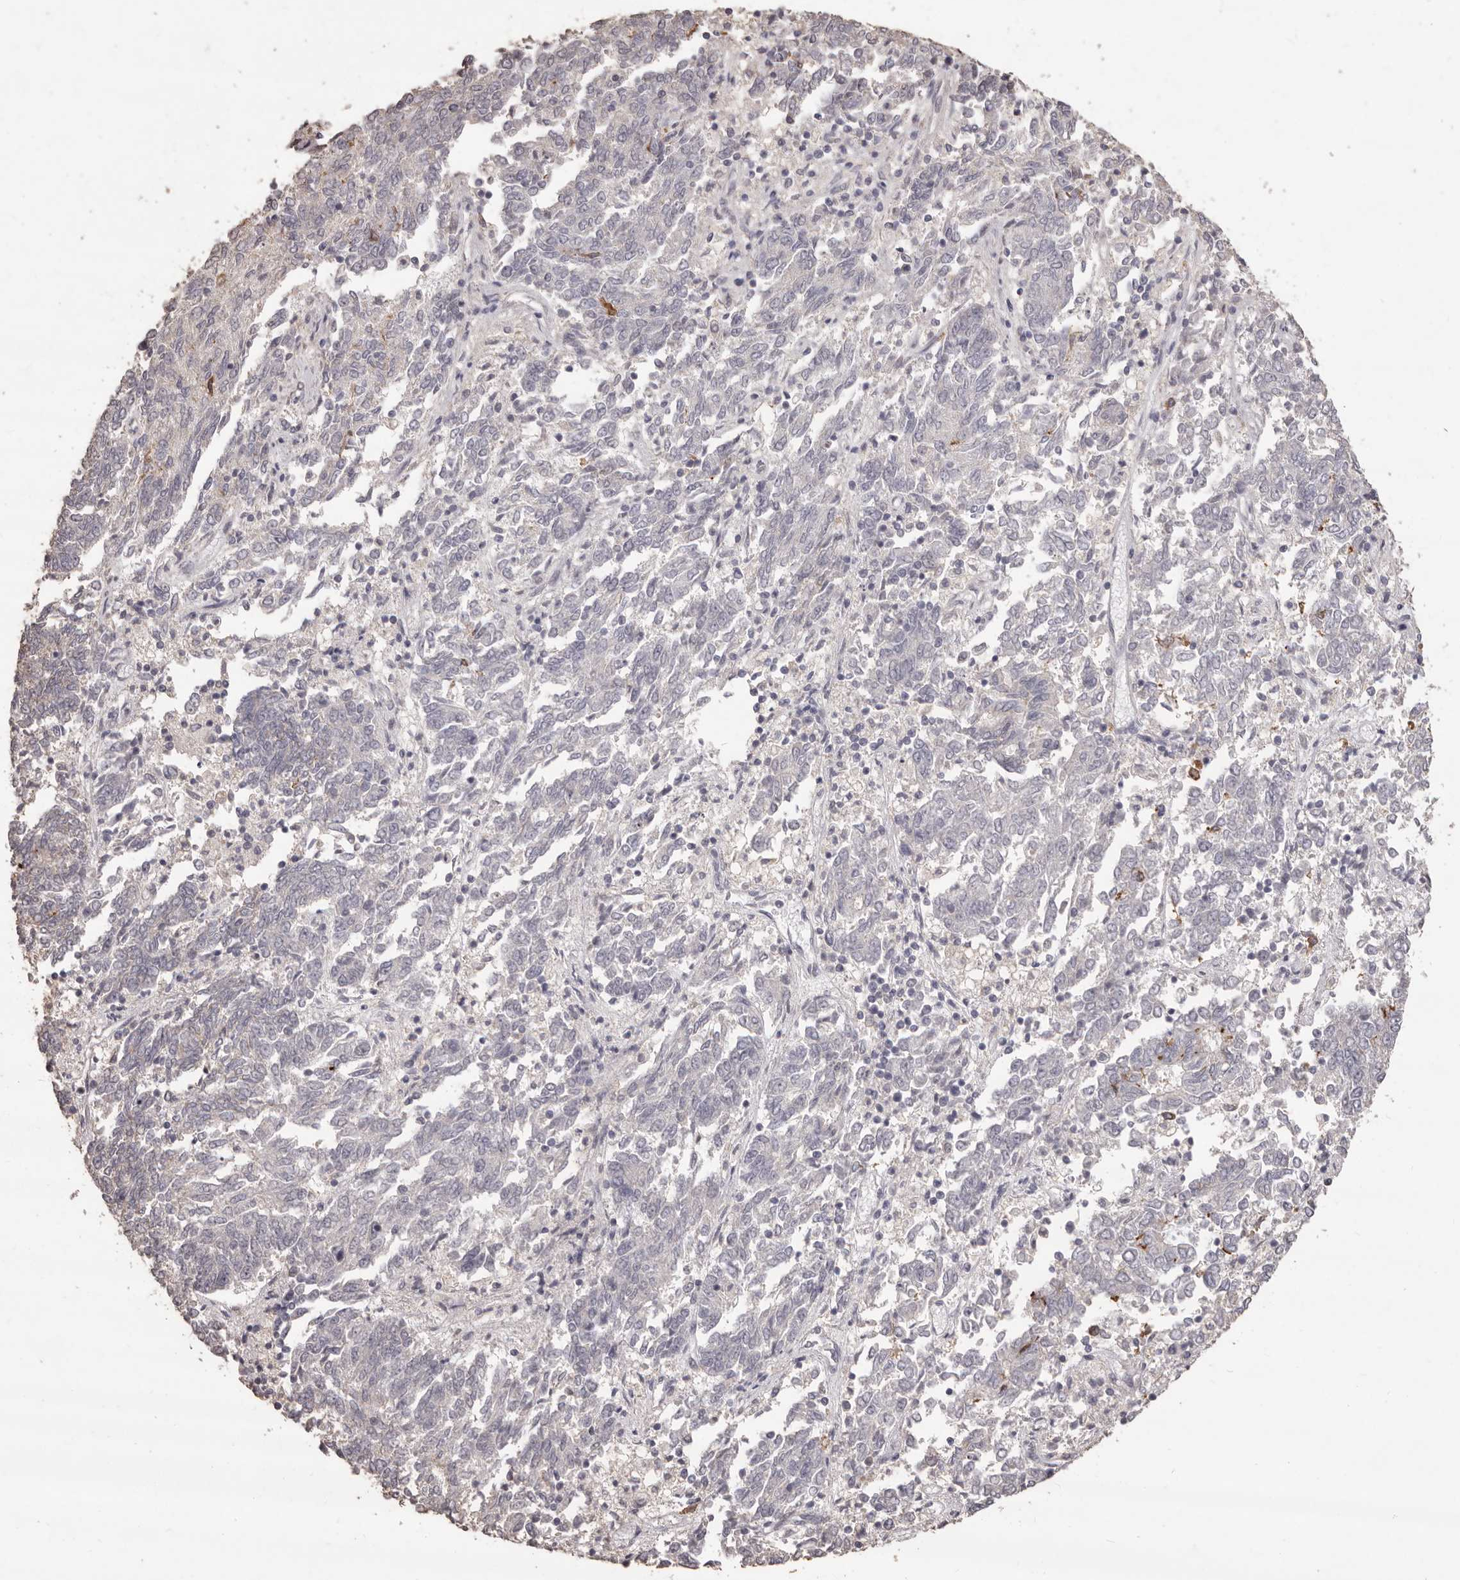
{"staining": {"intensity": "negative", "quantity": "none", "location": "none"}, "tissue": "endometrial cancer", "cell_type": "Tumor cells", "image_type": "cancer", "snomed": [{"axis": "morphology", "description": "Adenocarcinoma, NOS"}, {"axis": "topography", "description": "Endometrium"}], "caption": "Human endometrial cancer (adenocarcinoma) stained for a protein using immunohistochemistry (IHC) exhibits no expression in tumor cells.", "gene": "PRSS27", "patient": {"sex": "female", "age": 80}}